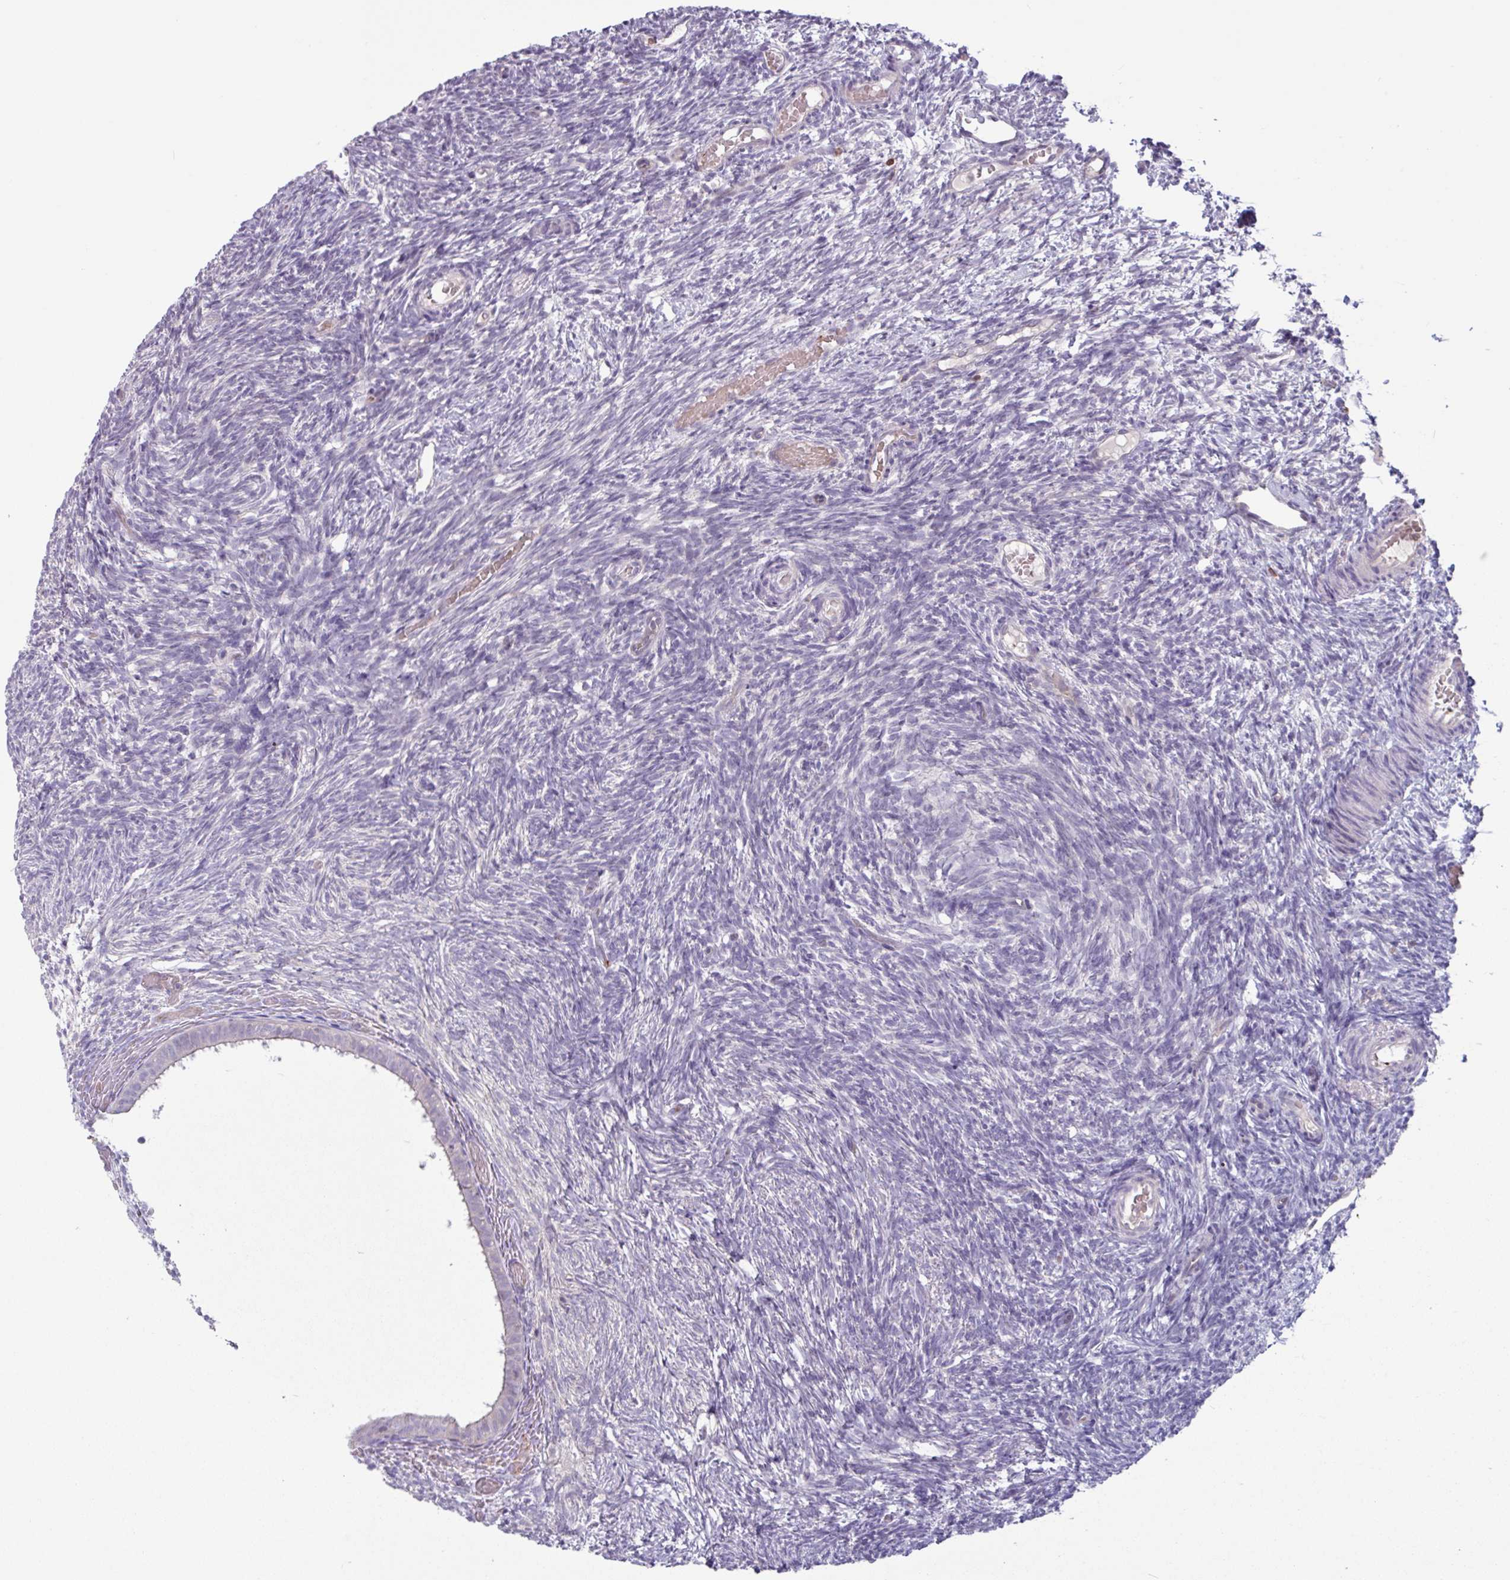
{"staining": {"intensity": "negative", "quantity": "none", "location": "none"}, "tissue": "ovary", "cell_type": "Follicle cells", "image_type": "normal", "snomed": [{"axis": "morphology", "description": "Normal tissue, NOS"}, {"axis": "topography", "description": "Ovary"}], "caption": "High power microscopy photomicrograph of an immunohistochemistry histopathology image of normal ovary, revealing no significant positivity in follicle cells. (DAB immunohistochemistry (IHC) with hematoxylin counter stain).", "gene": "SEC61G", "patient": {"sex": "female", "age": 39}}